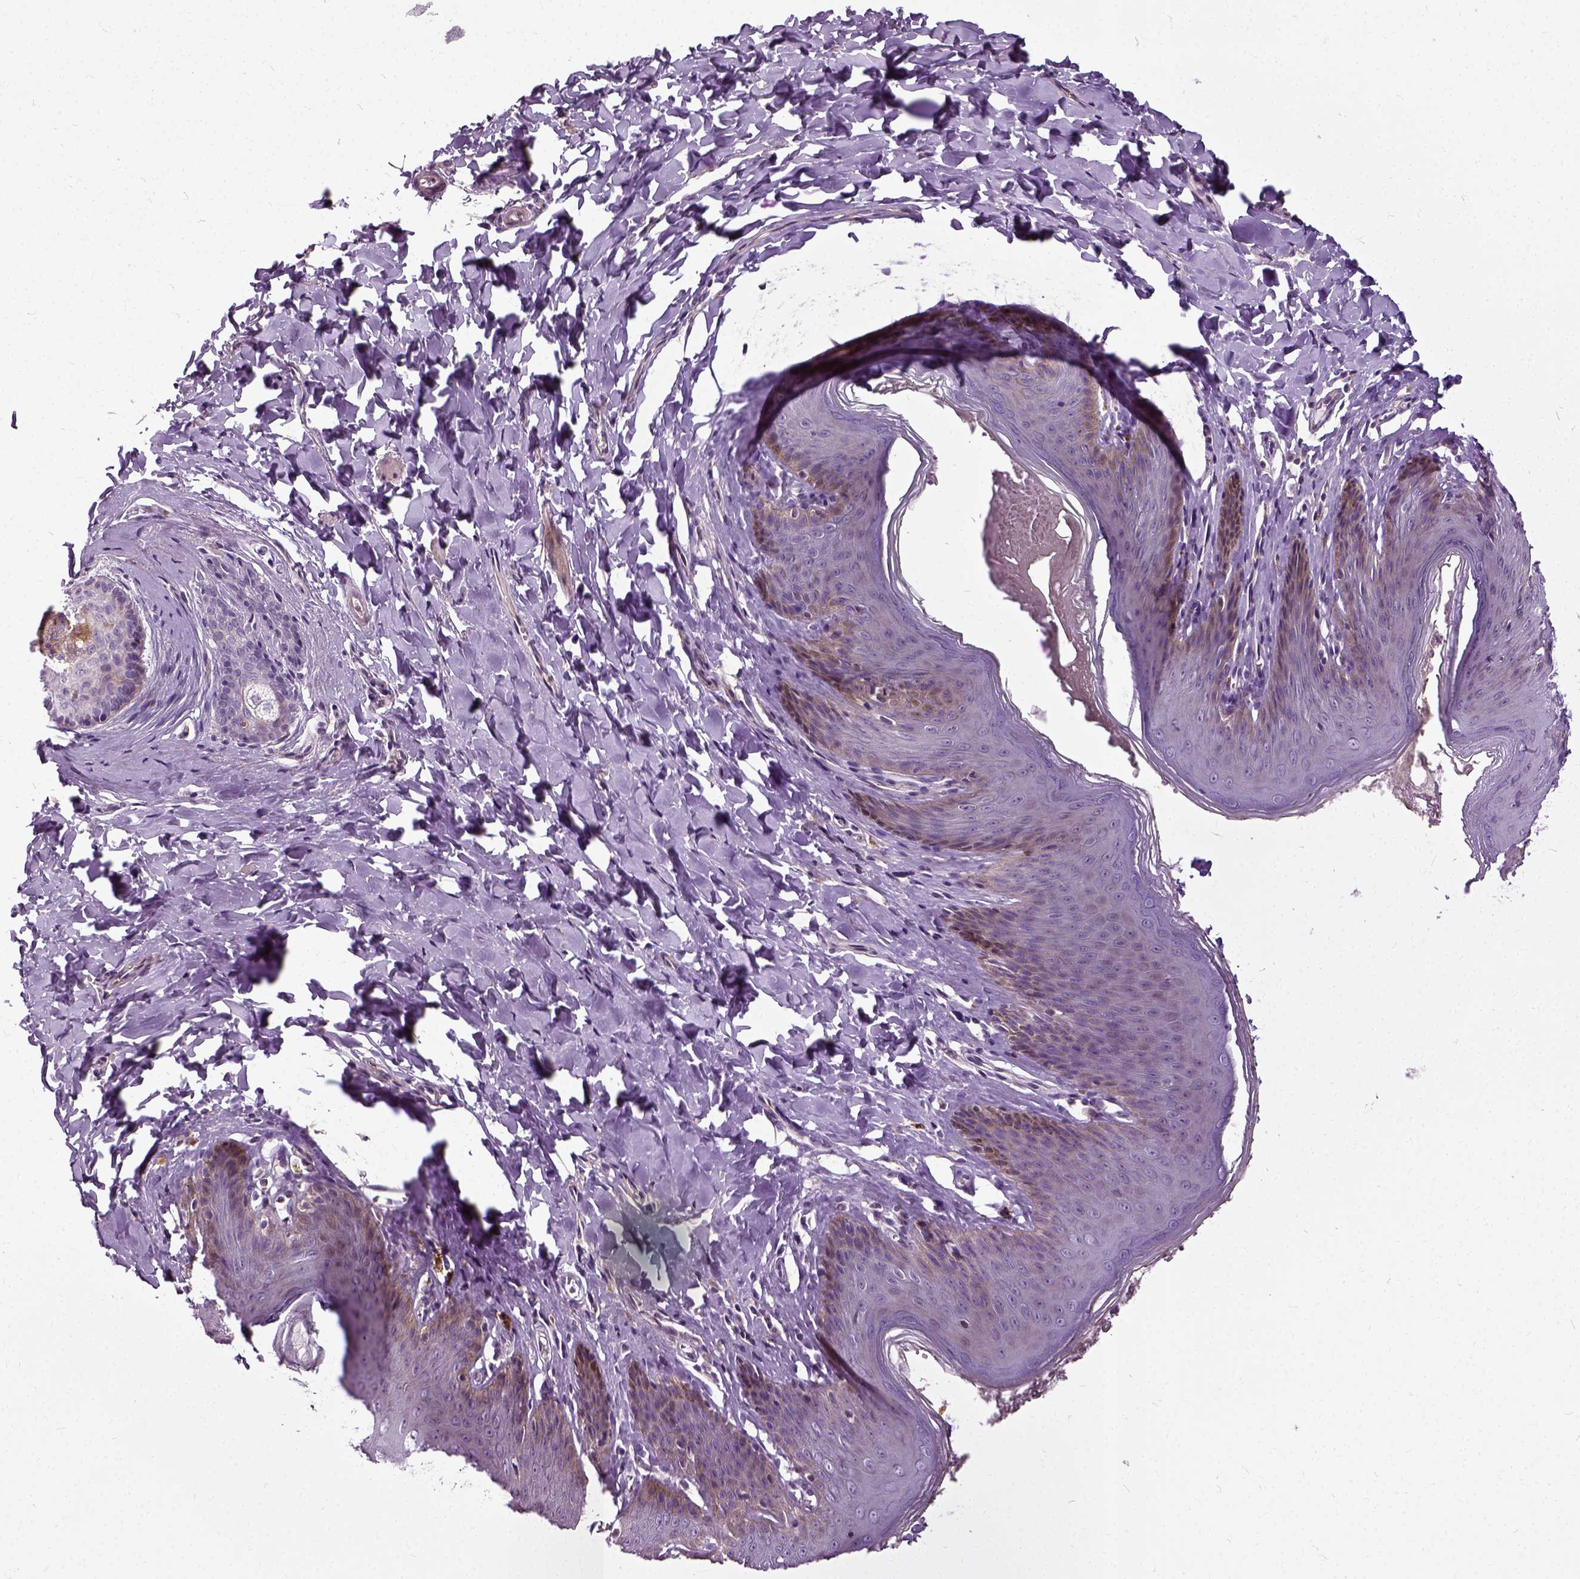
{"staining": {"intensity": "moderate", "quantity": "25%-75%", "location": "cytoplasmic/membranous"}, "tissue": "skin", "cell_type": "Epidermal cells", "image_type": "normal", "snomed": [{"axis": "morphology", "description": "Normal tissue, NOS"}, {"axis": "topography", "description": "Vulva"}, {"axis": "topography", "description": "Peripheral nerve tissue"}], "caption": "Epidermal cells exhibit medium levels of moderate cytoplasmic/membranous positivity in about 25%-75% of cells in unremarkable human skin. Nuclei are stained in blue.", "gene": "ILRUN", "patient": {"sex": "female", "age": 66}}